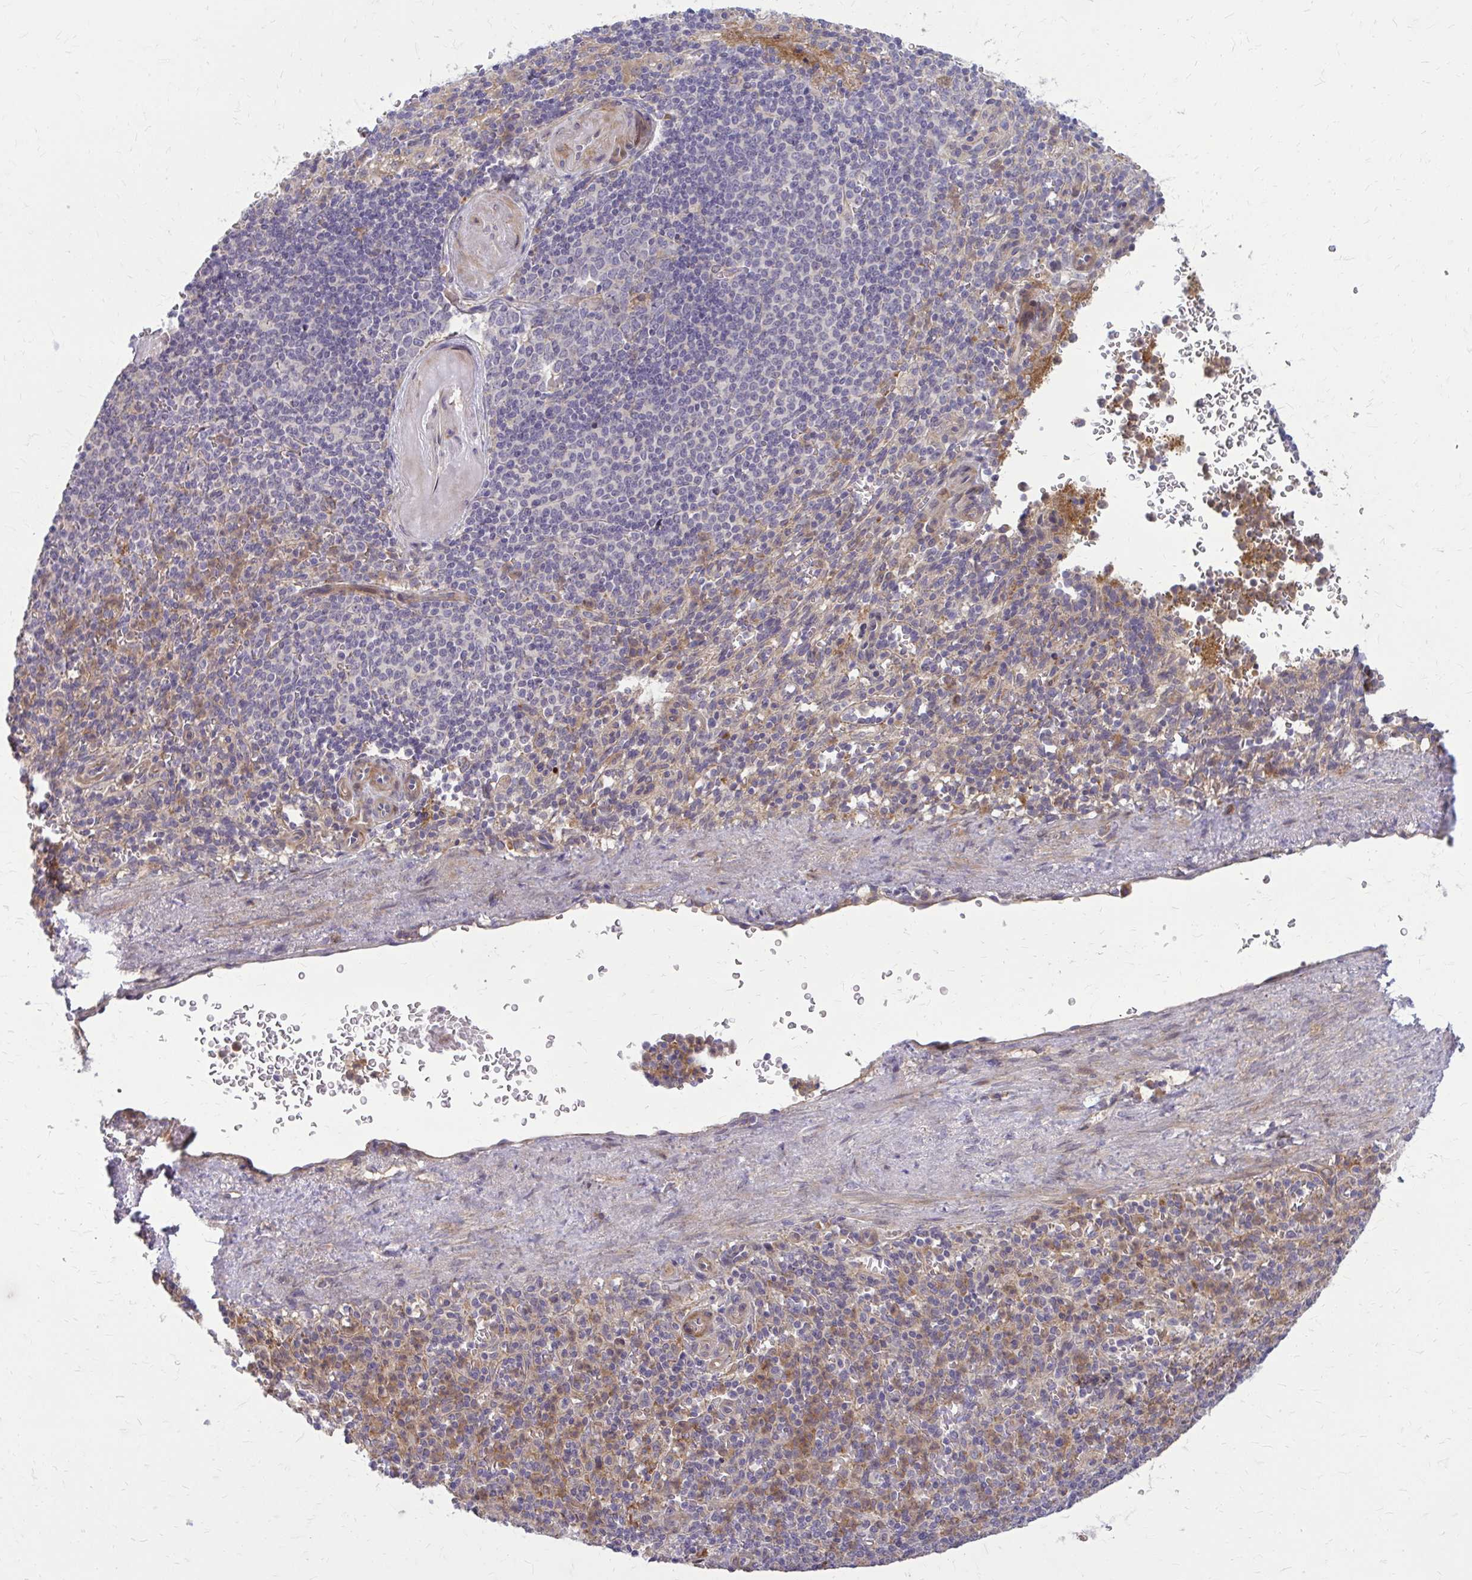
{"staining": {"intensity": "moderate", "quantity": "<25%", "location": "cytoplasmic/membranous"}, "tissue": "spleen", "cell_type": "Cells in red pulp", "image_type": "normal", "snomed": [{"axis": "morphology", "description": "Normal tissue, NOS"}, {"axis": "topography", "description": "Spleen"}], "caption": "An immunohistochemistry micrograph of benign tissue is shown. Protein staining in brown shows moderate cytoplasmic/membranous positivity in spleen within cells in red pulp. The protein is shown in brown color, while the nuclei are stained blue.", "gene": "OXNAD1", "patient": {"sex": "female", "age": 74}}